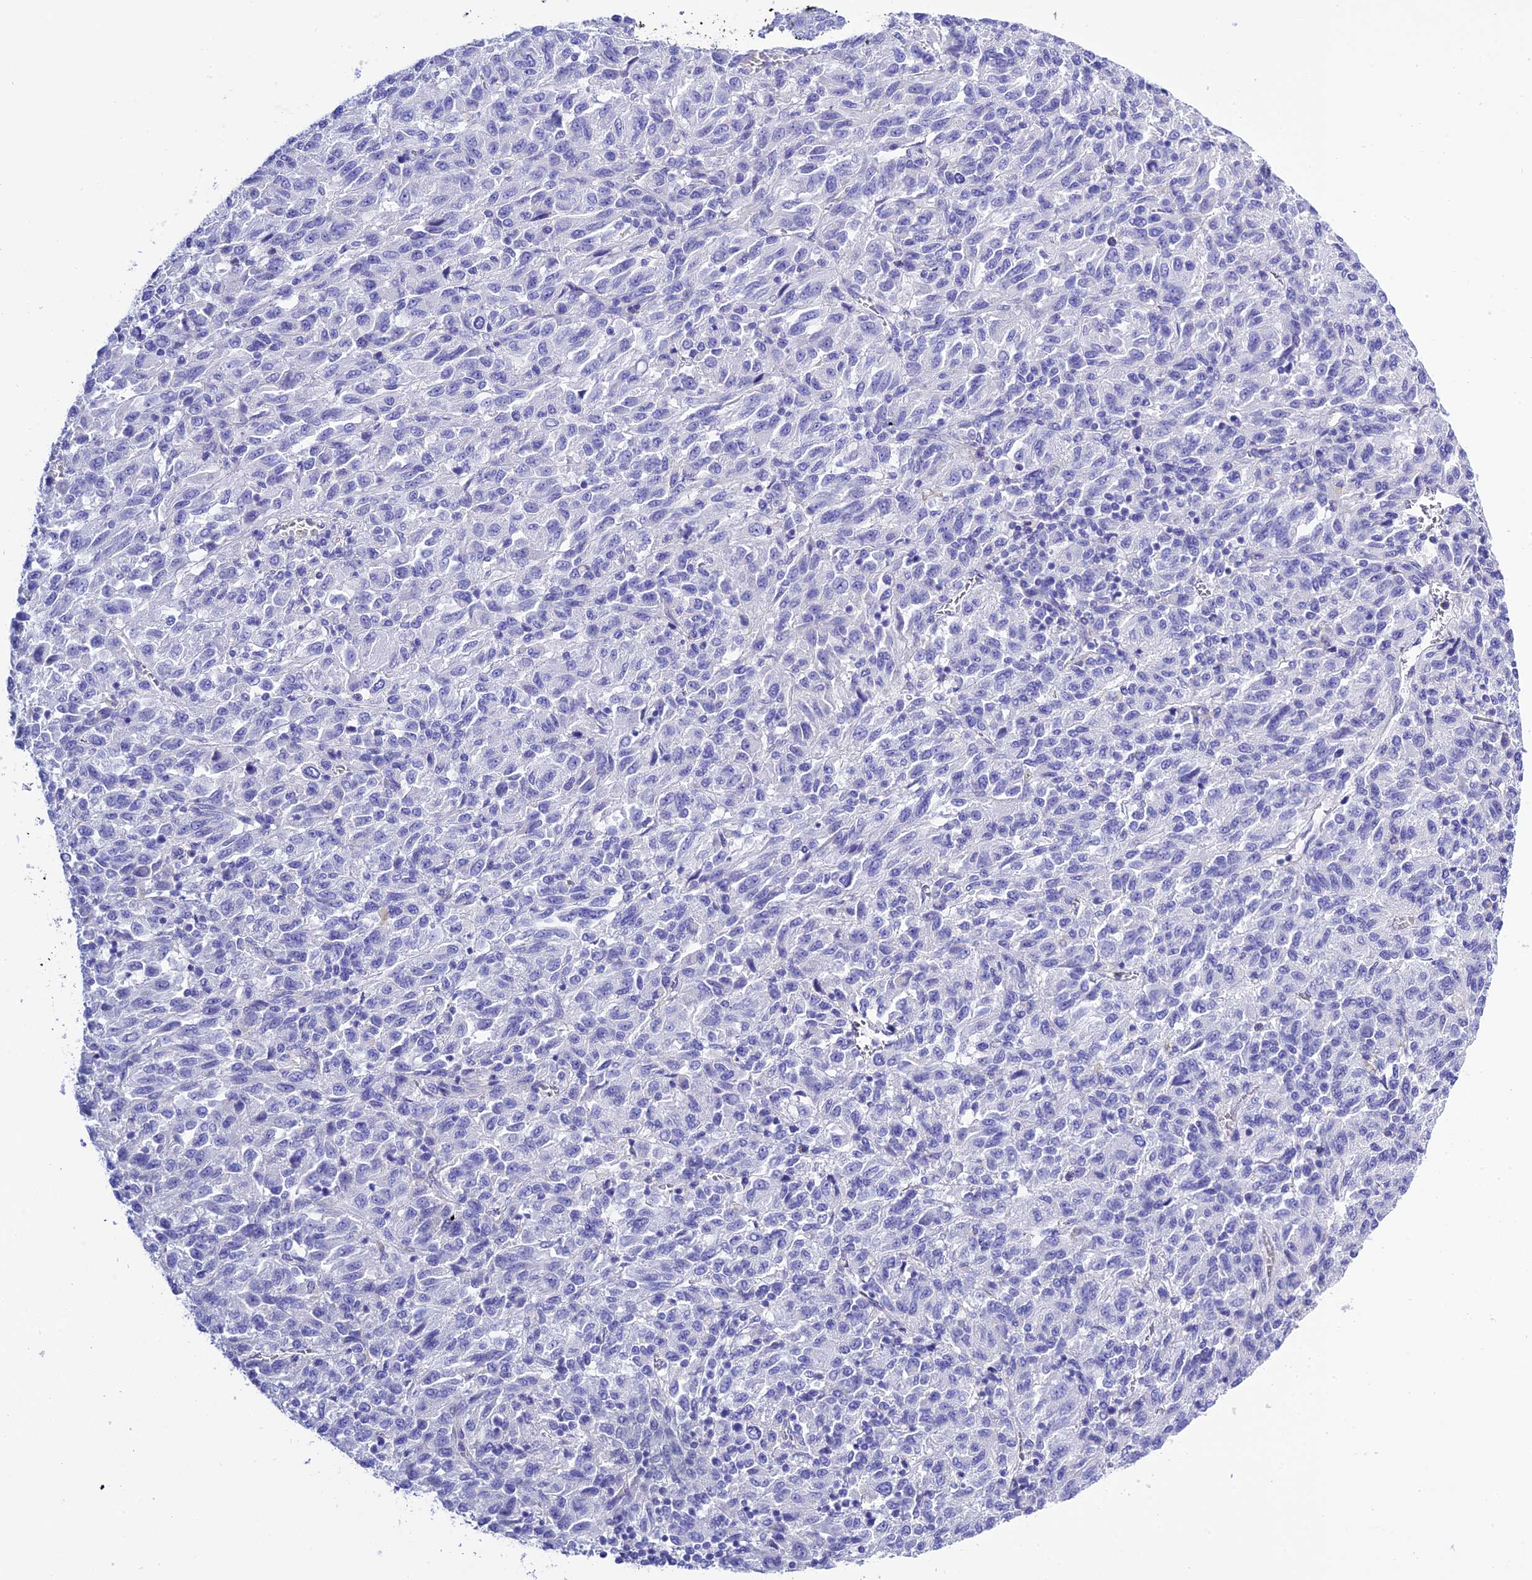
{"staining": {"intensity": "negative", "quantity": "none", "location": "none"}, "tissue": "melanoma", "cell_type": "Tumor cells", "image_type": "cancer", "snomed": [{"axis": "morphology", "description": "Malignant melanoma, Metastatic site"}, {"axis": "topography", "description": "Lung"}], "caption": "A micrograph of malignant melanoma (metastatic site) stained for a protein shows no brown staining in tumor cells.", "gene": "FRA10AC1", "patient": {"sex": "male", "age": 64}}